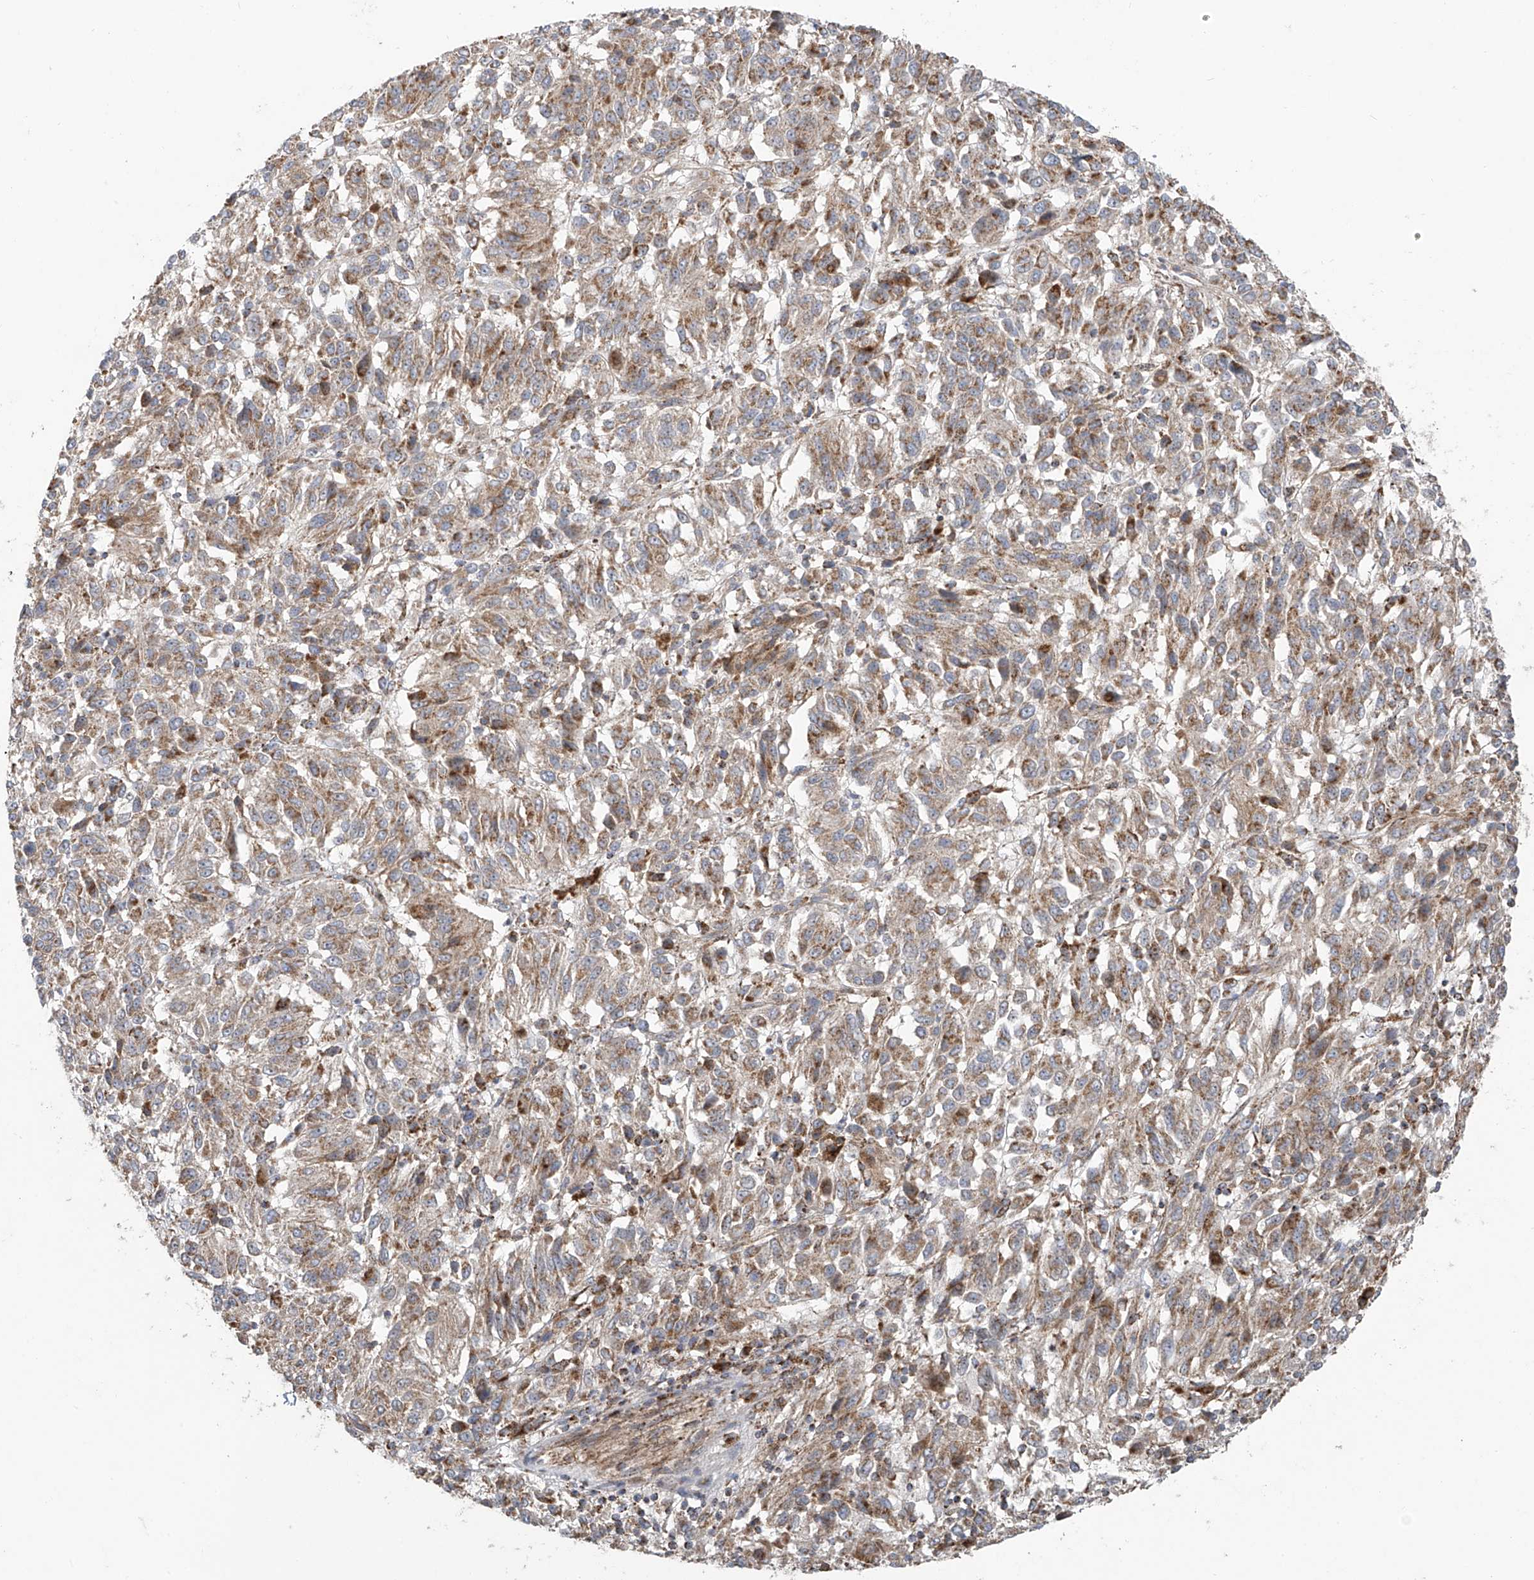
{"staining": {"intensity": "weak", "quantity": ">75%", "location": "cytoplasmic/membranous"}, "tissue": "melanoma", "cell_type": "Tumor cells", "image_type": "cancer", "snomed": [{"axis": "morphology", "description": "Malignant melanoma, NOS"}, {"axis": "topography", "description": "Skin"}], "caption": "Protein staining demonstrates weak cytoplasmic/membranous expression in approximately >75% of tumor cells in melanoma.", "gene": "C2orf74", "patient": {"sex": "female", "age": 82}}